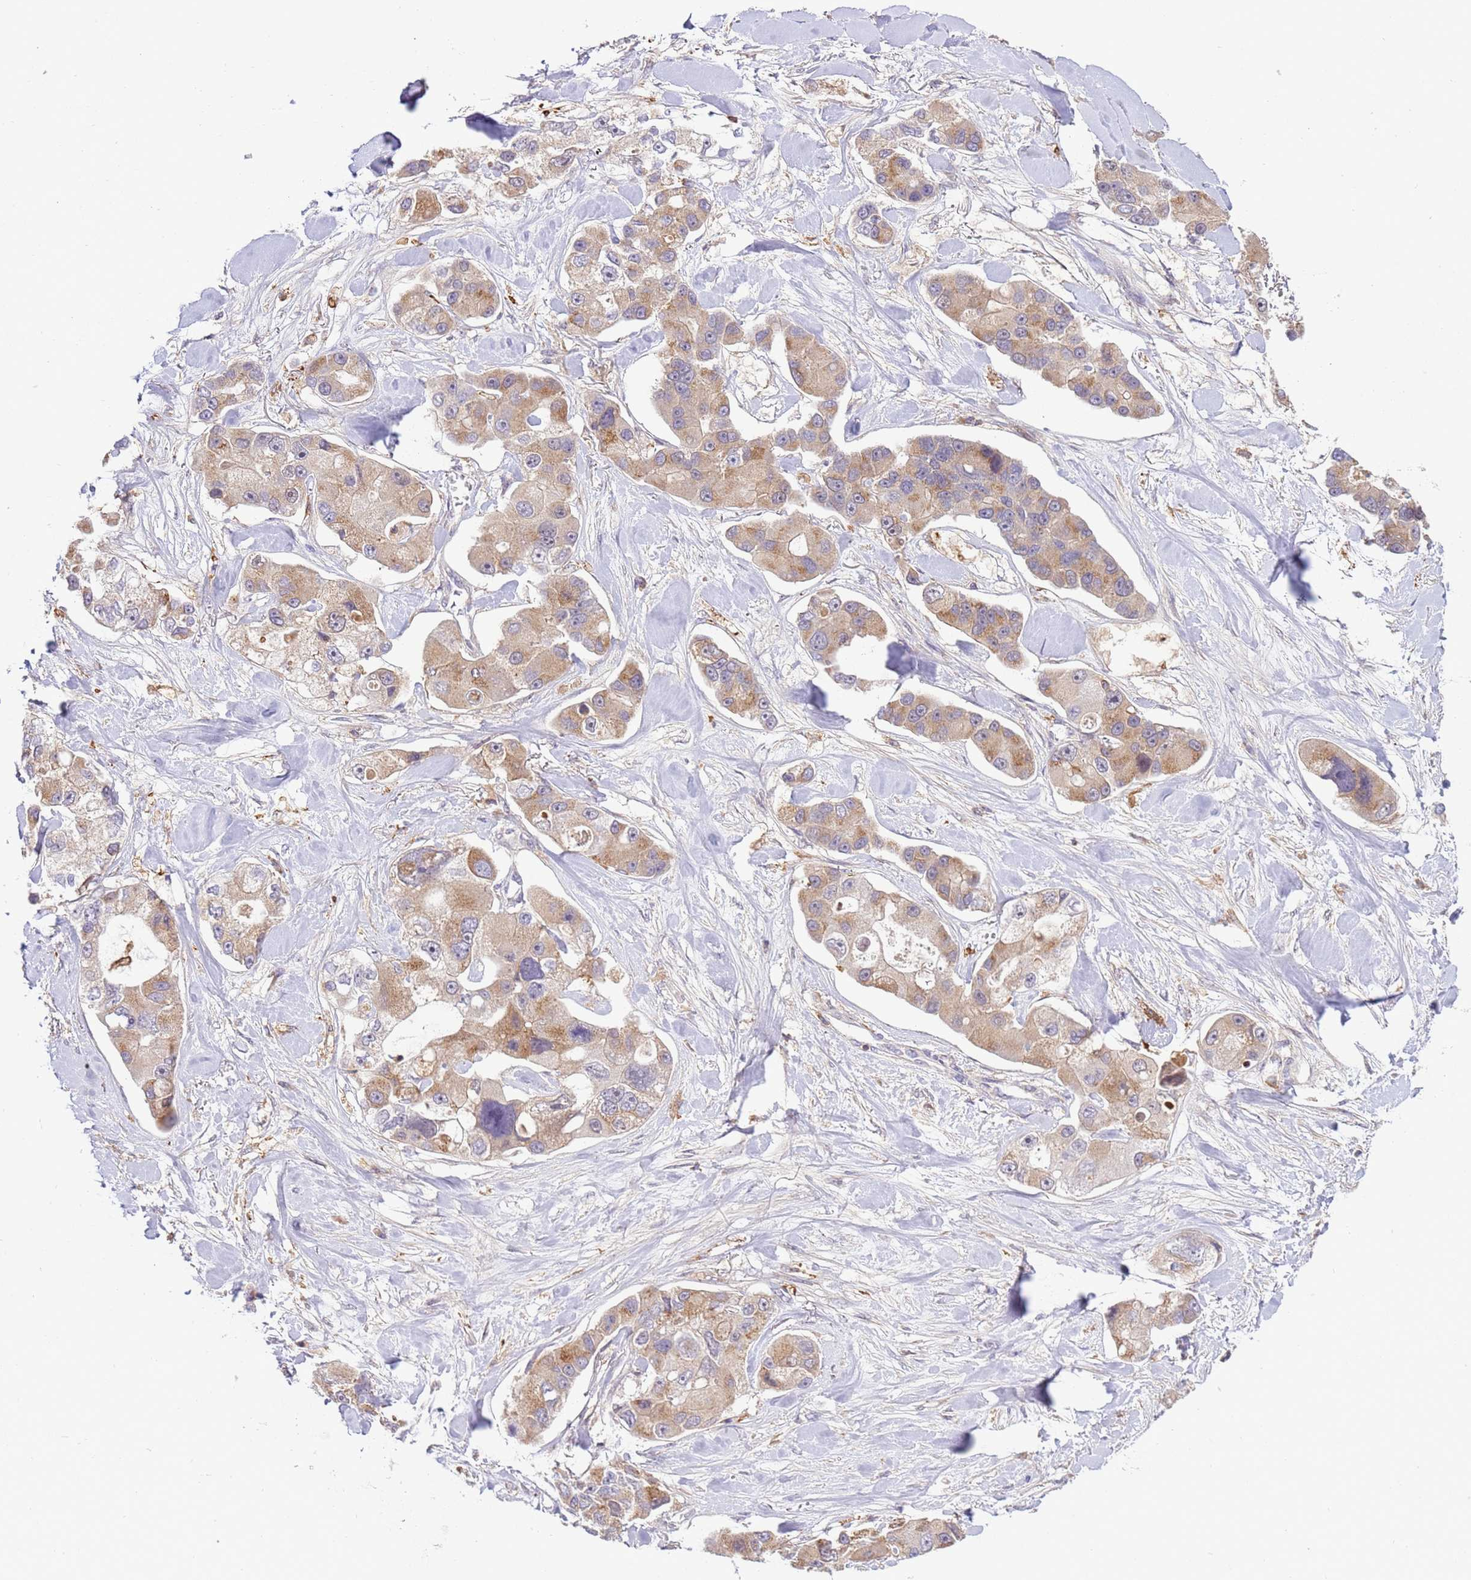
{"staining": {"intensity": "moderate", "quantity": ">75%", "location": "cytoplasmic/membranous"}, "tissue": "lung cancer", "cell_type": "Tumor cells", "image_type": "cancer", "snomed": [{"axis": "morphology", "description": "Adenocarcinoma, NOS"}, {"axis": "topography", "description": "Lung"}], "caption": "Protein expression analysis of human adenocarcinoma (lung) reveals moderate cytoplasmic/membranous staining in approximately >75% of tumor cells. (DAB IHC with brightfield microscopy, high magnification).", "gene": "ZNF624", "patient": {"sex": "female", "age": 54}}